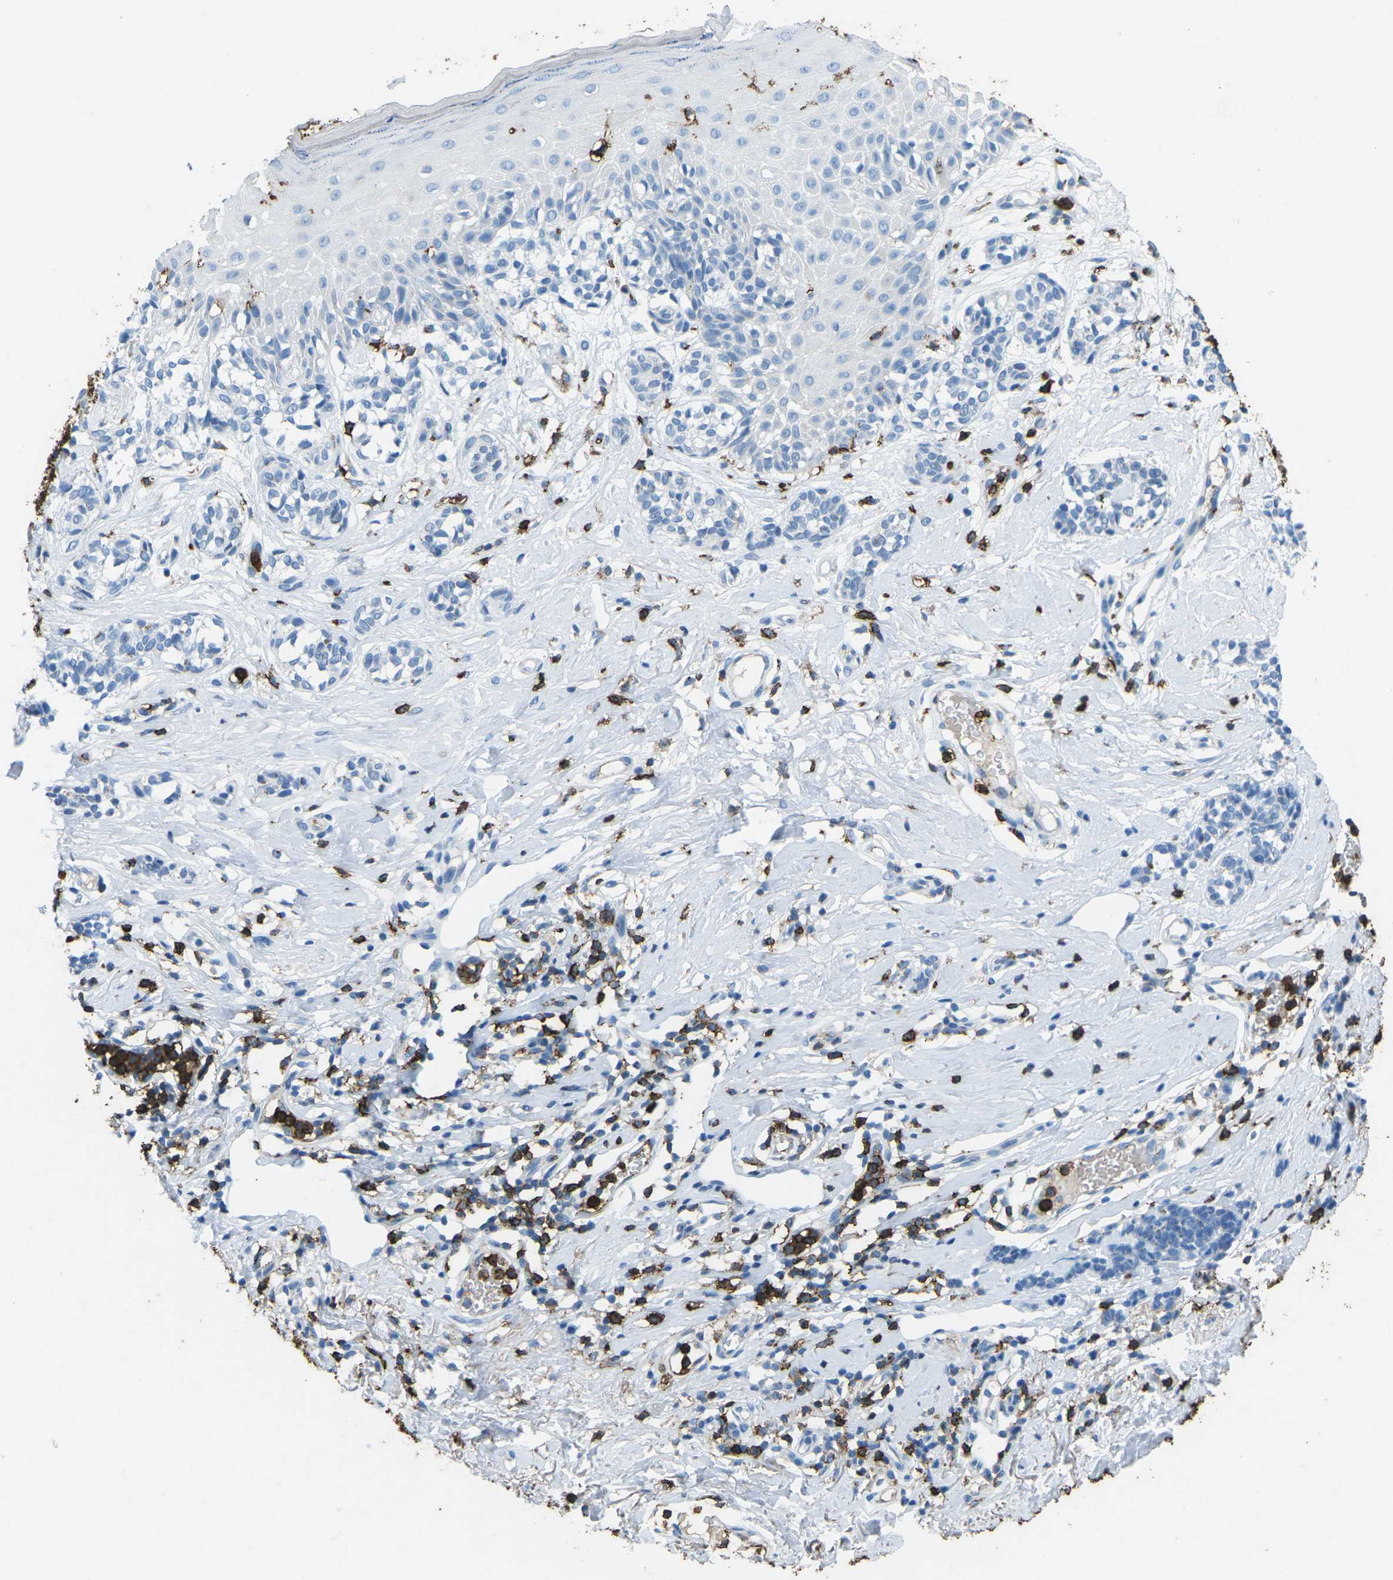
{"staining": {"intensity": "negative", "quantity": "none", "location": "none"}, "tissue": "melanoma", "cell_type": "Tumor cells", "image_type": "cancer", "snomed": [{"axis": "morphology", "description": "Malignant melanoma, NOS"}, {"axis": "topography", "description": "Skin"}], "caption": "DAB (3,3'-diaminobenzidine) immunohistochemical staining of melanoma exhibits no significant expression in tumor cells.", "gene": "CTAGE1", "patient": {"sex": "male", "age": 64}}